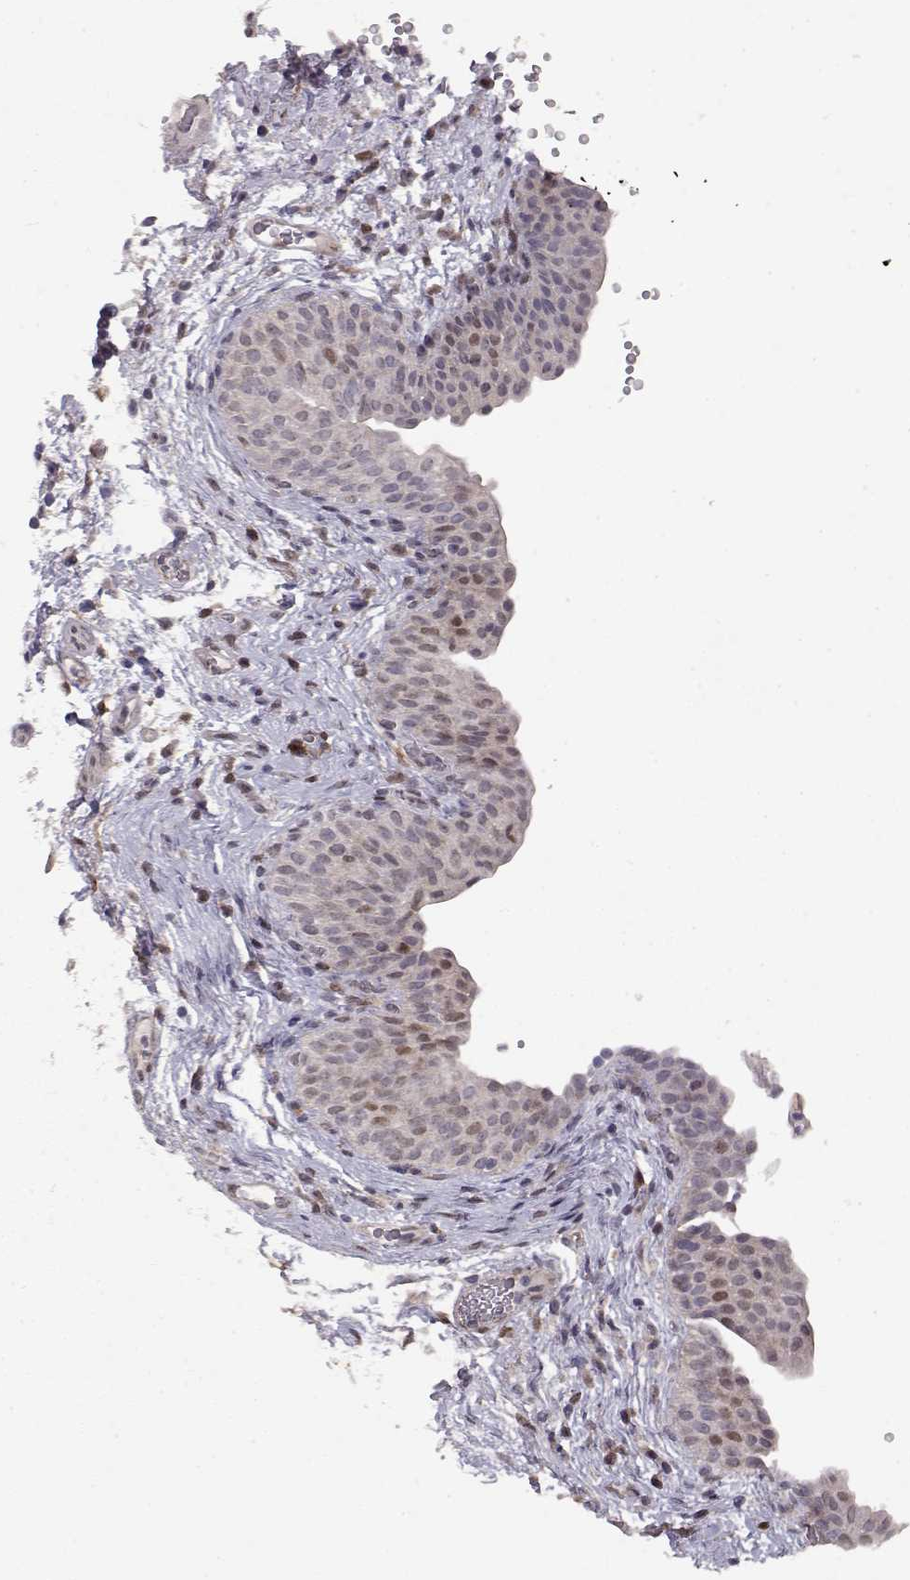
{"staining": {"intensity": "moderate", "quantity": "<25%", "location": "nuclear"}, "tissue": "urinary bladder", "cell_type": "Urothelial cells", "image_type": "normal", "snomed": [{"axis": "morphology", "description": "Normal tissue, NOS"}, {"axis": "topography", "description": "Urinary bladder"}], "caption": "IHC of benign human urinary bladder displays low levels of moderate nuclear staining in about <25% of urothelial cells.", "gene": "CDK4", "patient": {"sex": "male", "age": 66}}